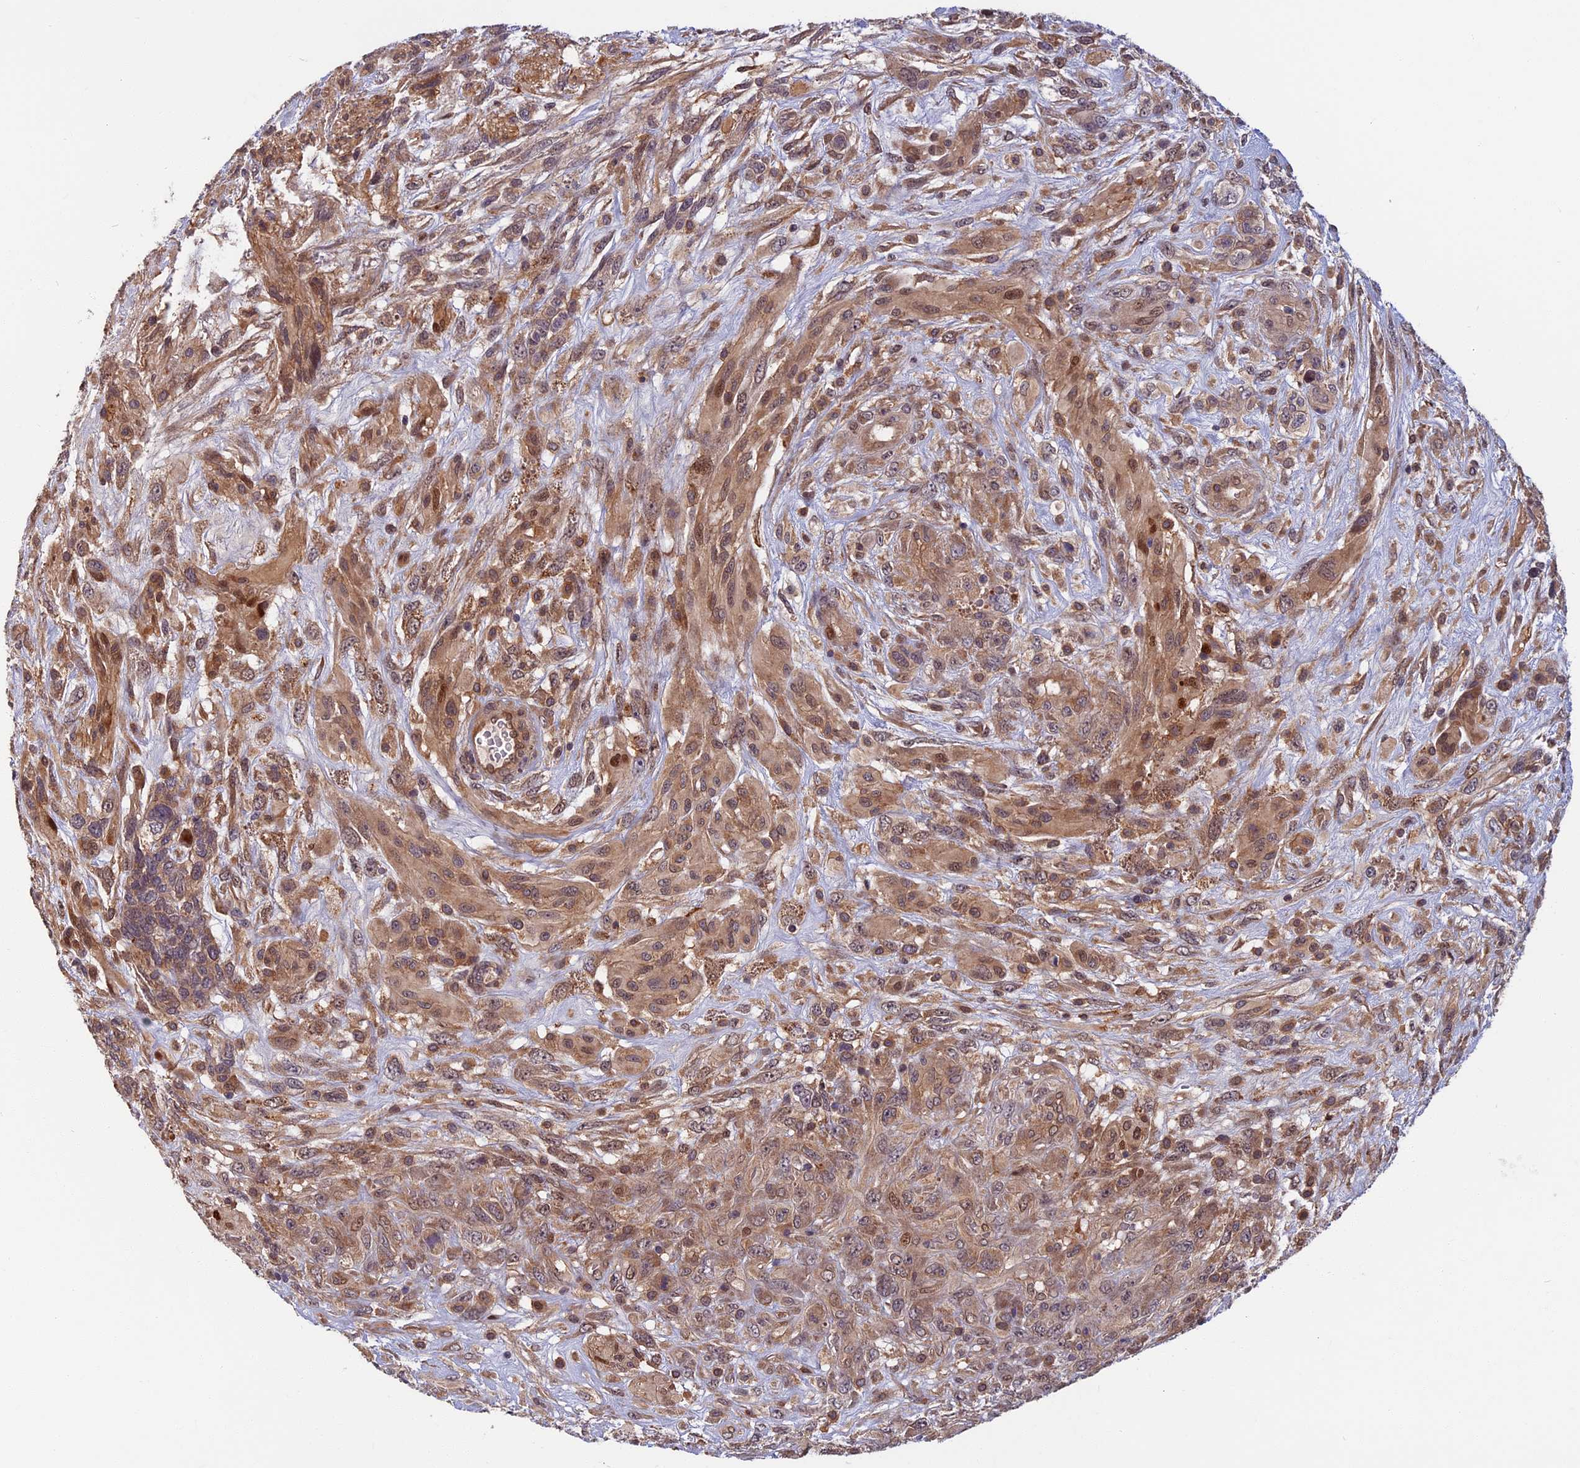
{"staining": {"intensity": "moderate", "quantity": "<25%", "location": "cytoplasmic/membranous,nuclear"}, "tissue": "glioma", "cell_type": "Tumor cells", "image_type": "cancer", "snomed": [{"axis": "morphology", "description": "Glioma, malignant, High grade"}, {"axis": "topography", "description": "Brain"}], "caption": "Immunohistochemistry of glioma reveals low levels of moderate cytoplasmic/membranous and nuclear positivity in about <25% of tumor cells.", "gene": "SPG11", "patient": {"sex": "male", "age": 61}}